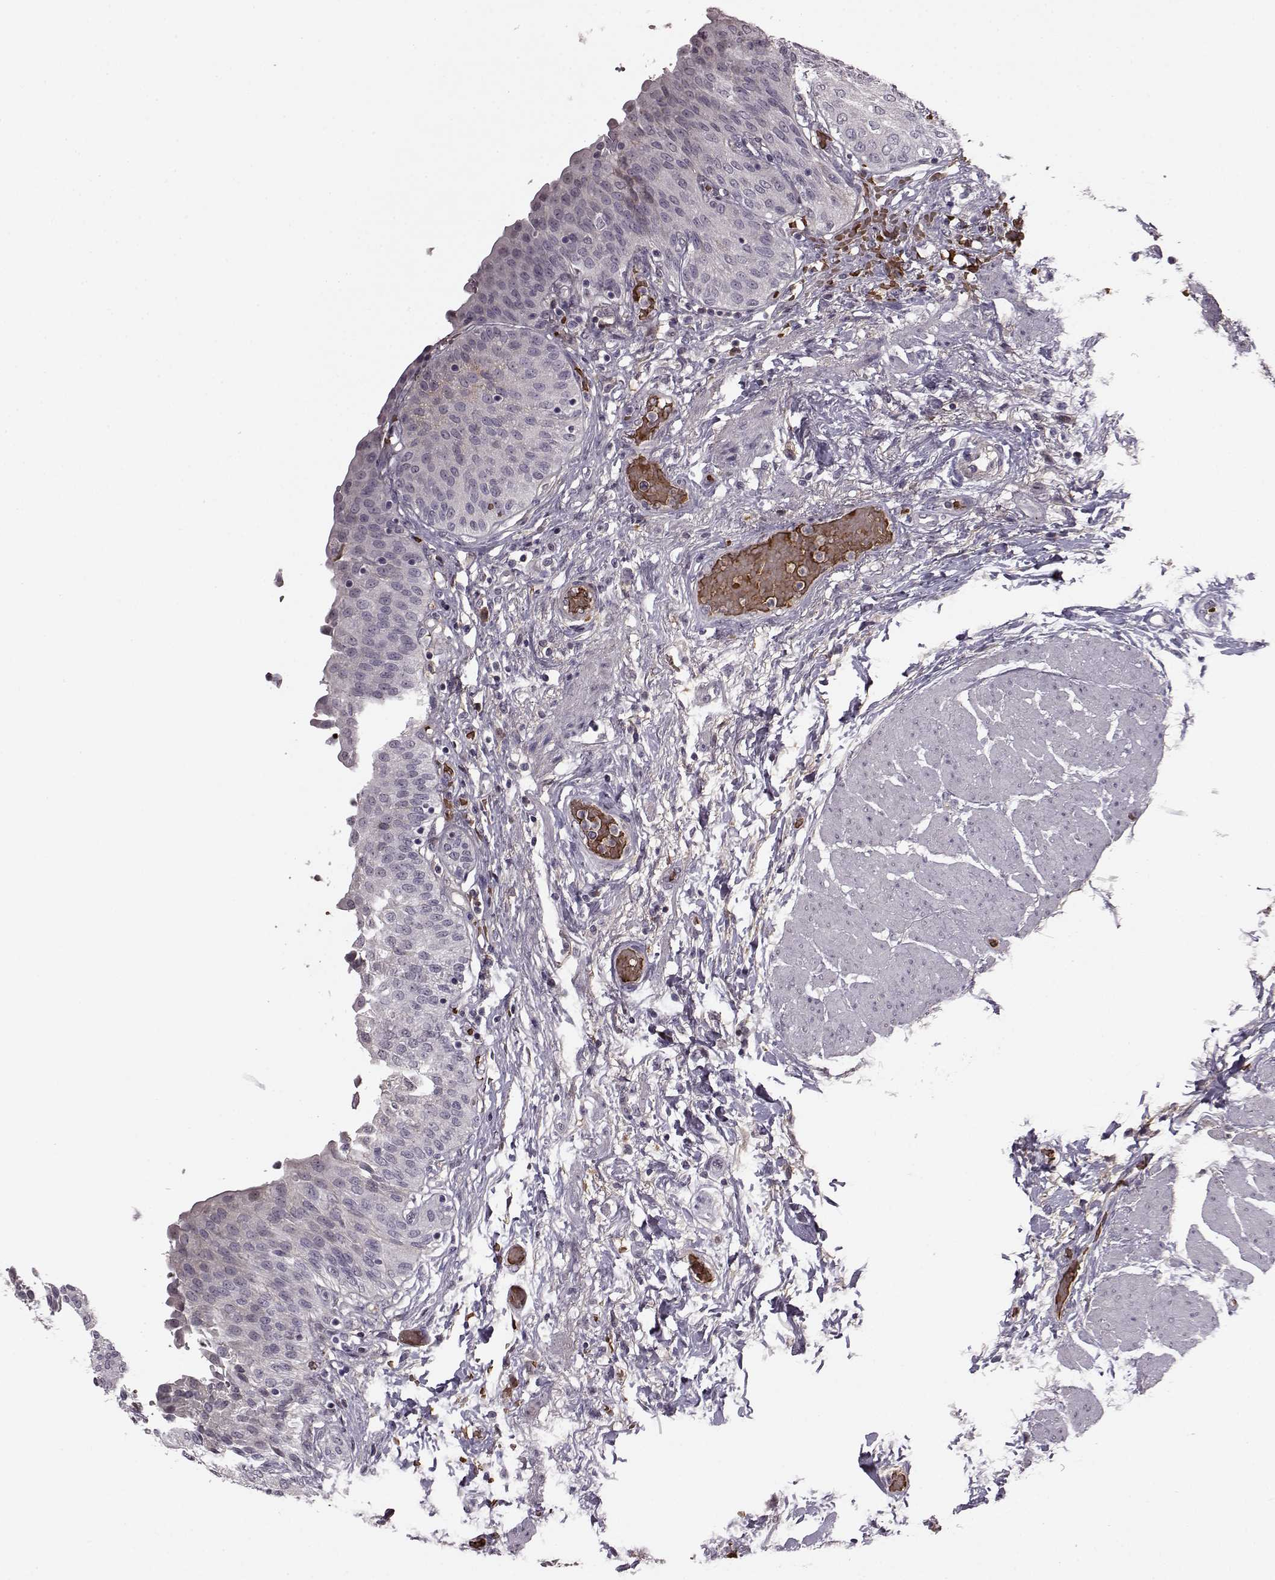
{"staining": {"intensity": "negative", "quantity": "none", "location": "none"}, "tissue": "urinary bladder", "cell_type": "Urothelial cells", "image_type": "normal", "snomed": [{"axis": "morphology", "description": "Normal tissue, NOS"}, {"axis": "morphology", "description": "Metaplasia, NOS"}, {"axis": "topography", "description": "Urinary bladder"}], "caption": "The micrograph reveals no staining of urothelial cells in benign urinary bladder.", "gene": "PROP1", "patient": {"sex": "male", "age": 68}}